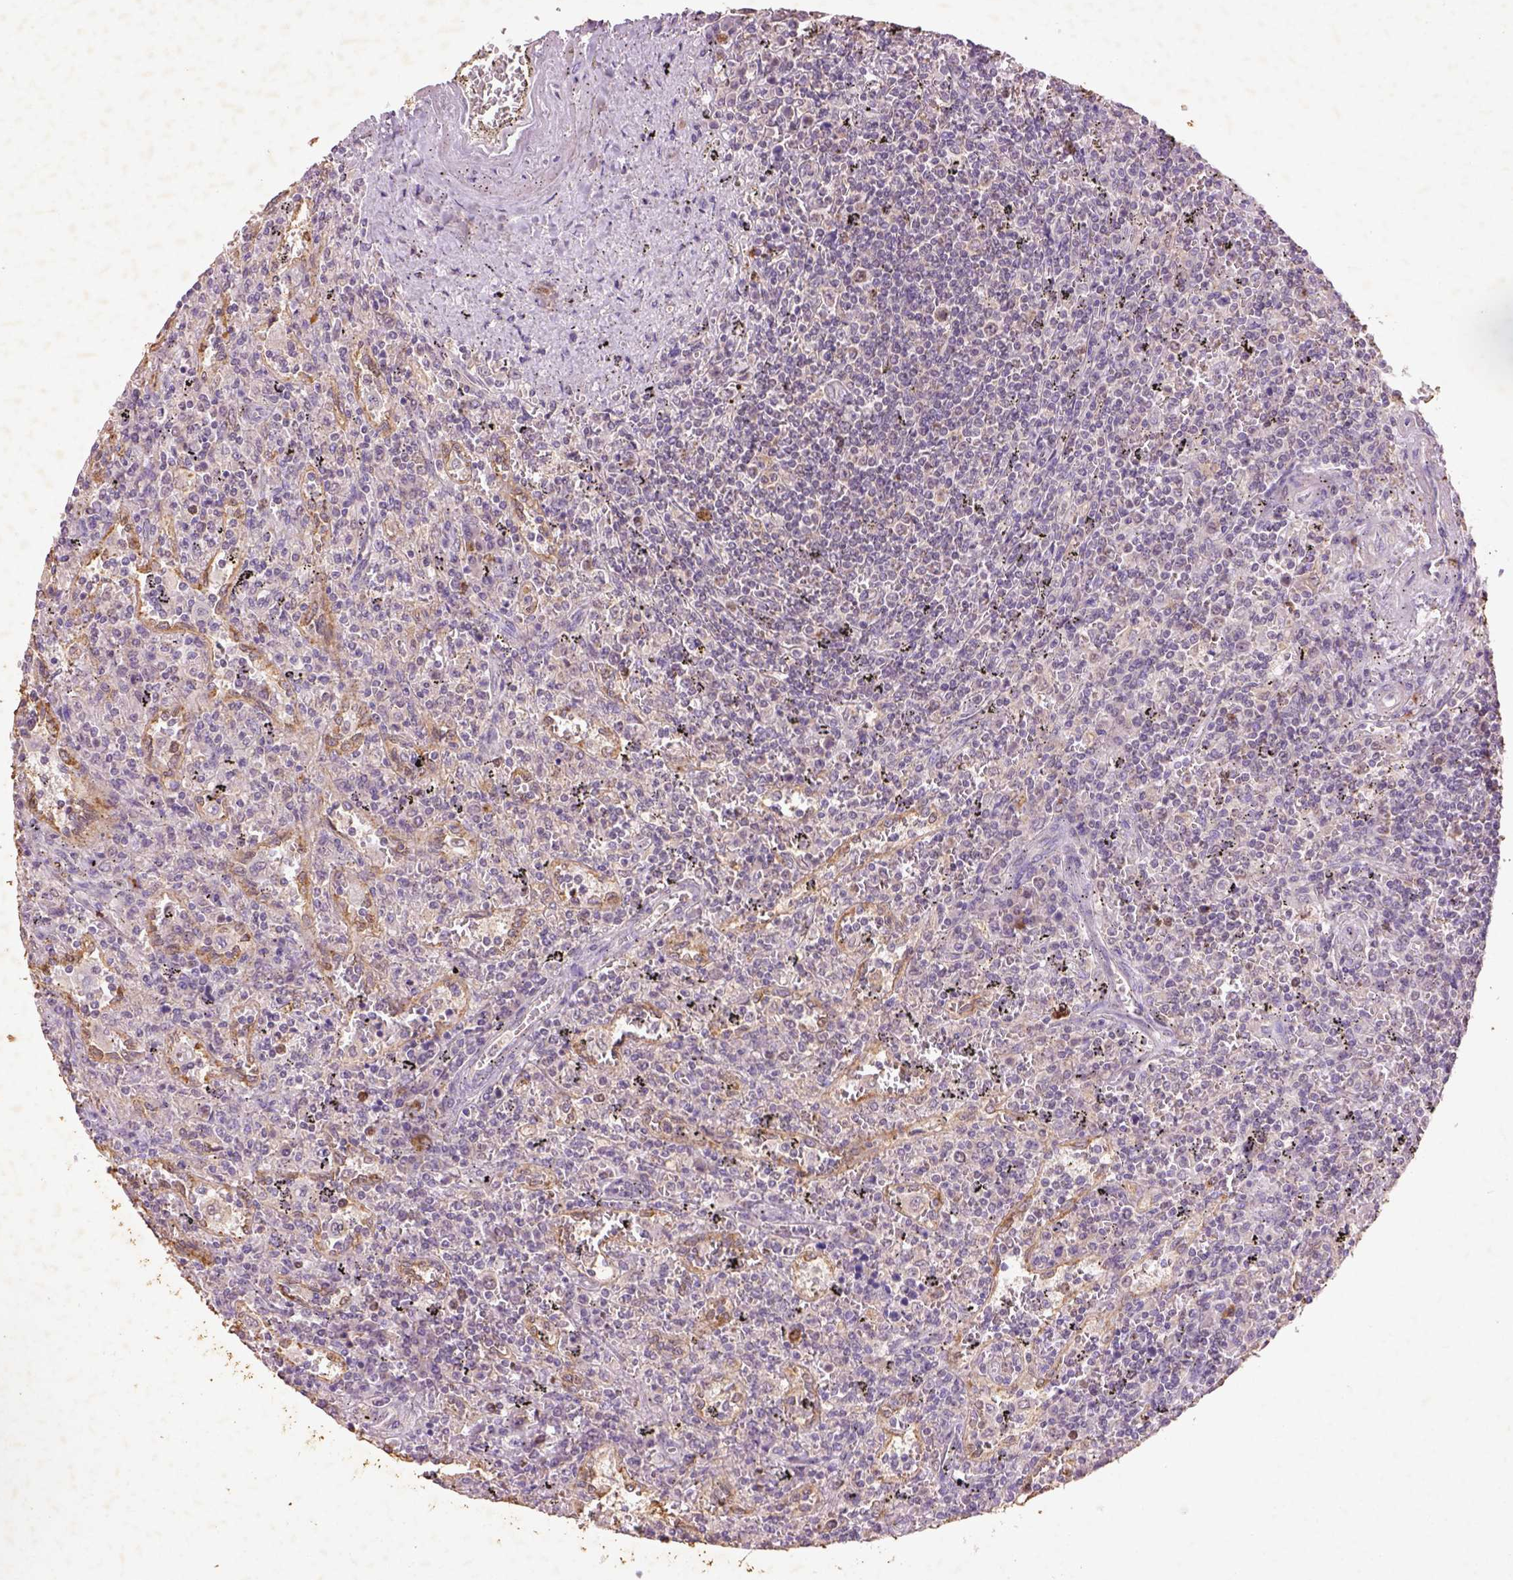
{"staining": {"intensity": "negative", "quantity": "none", "location": "none"}, "tissue": "lymphoma", "cell_type": "Tumor cells", "image_type": "cancer", "snomed": [{"axis": "morphology", "description": "Malignant lymphoma, non-Hodgkin's type, Low grade"}, {"axis": "topography", "description": "Spleen"}], "caption": "DAB immunohistochemical staining of human lymphoma reveals no significant staining in tumor cells.", "gene": "AP2B1", "patient": {"sex": "male", "age": 62}}